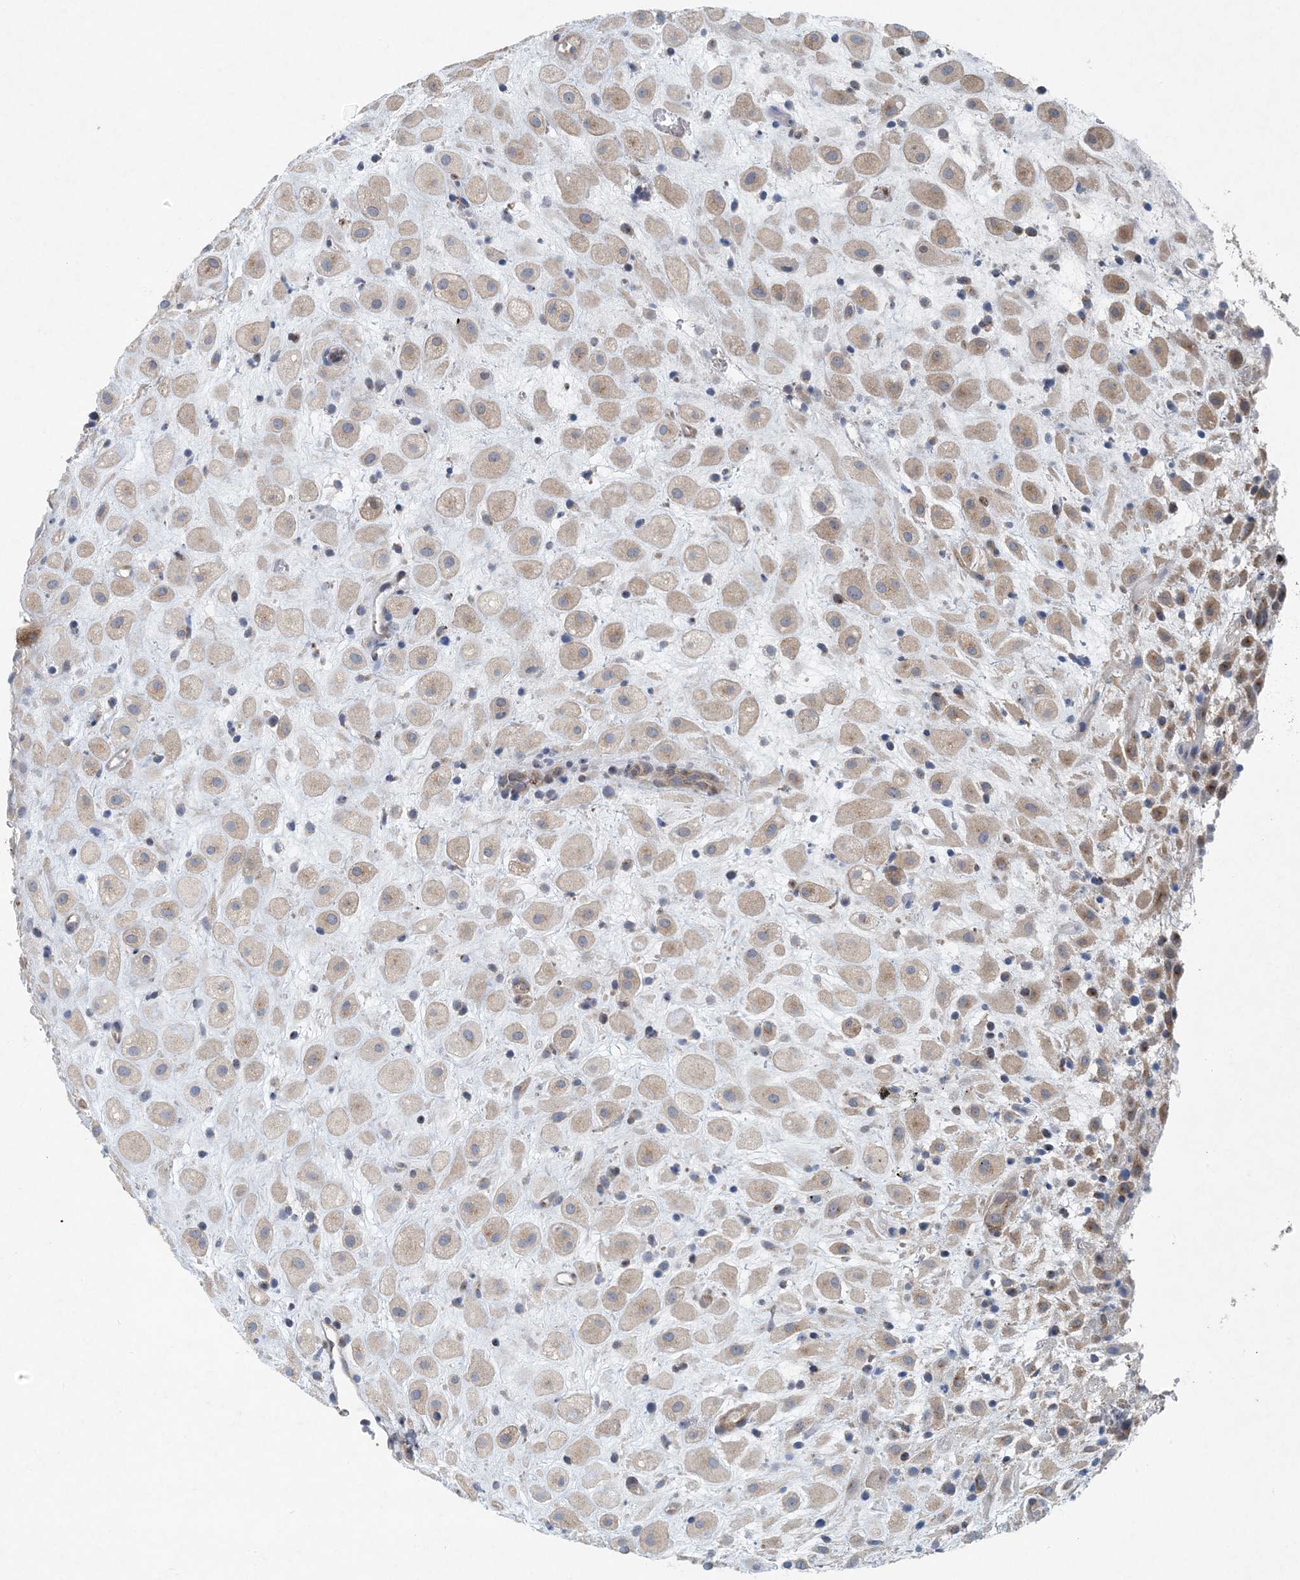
{"staining": {"intensity": "weak", "quantity": "25%-75%", "location": "cytoplasmic/membranous"}, "tissue": "placenta", "cell_type": "Decidual cells", "image_type": "normal", "snomed": [{"axis": "morphology", "description": "Normal tissue, NOS"}, {"axis": "topography", "description": "Placenta"}], "caption": "Weak cytoplasmic/membranous protein expression is seen in about 25%-75% of decidual cells in placenta.", "gene": "HIKESHI", "patient": {"sex": "female", "age": 35}}